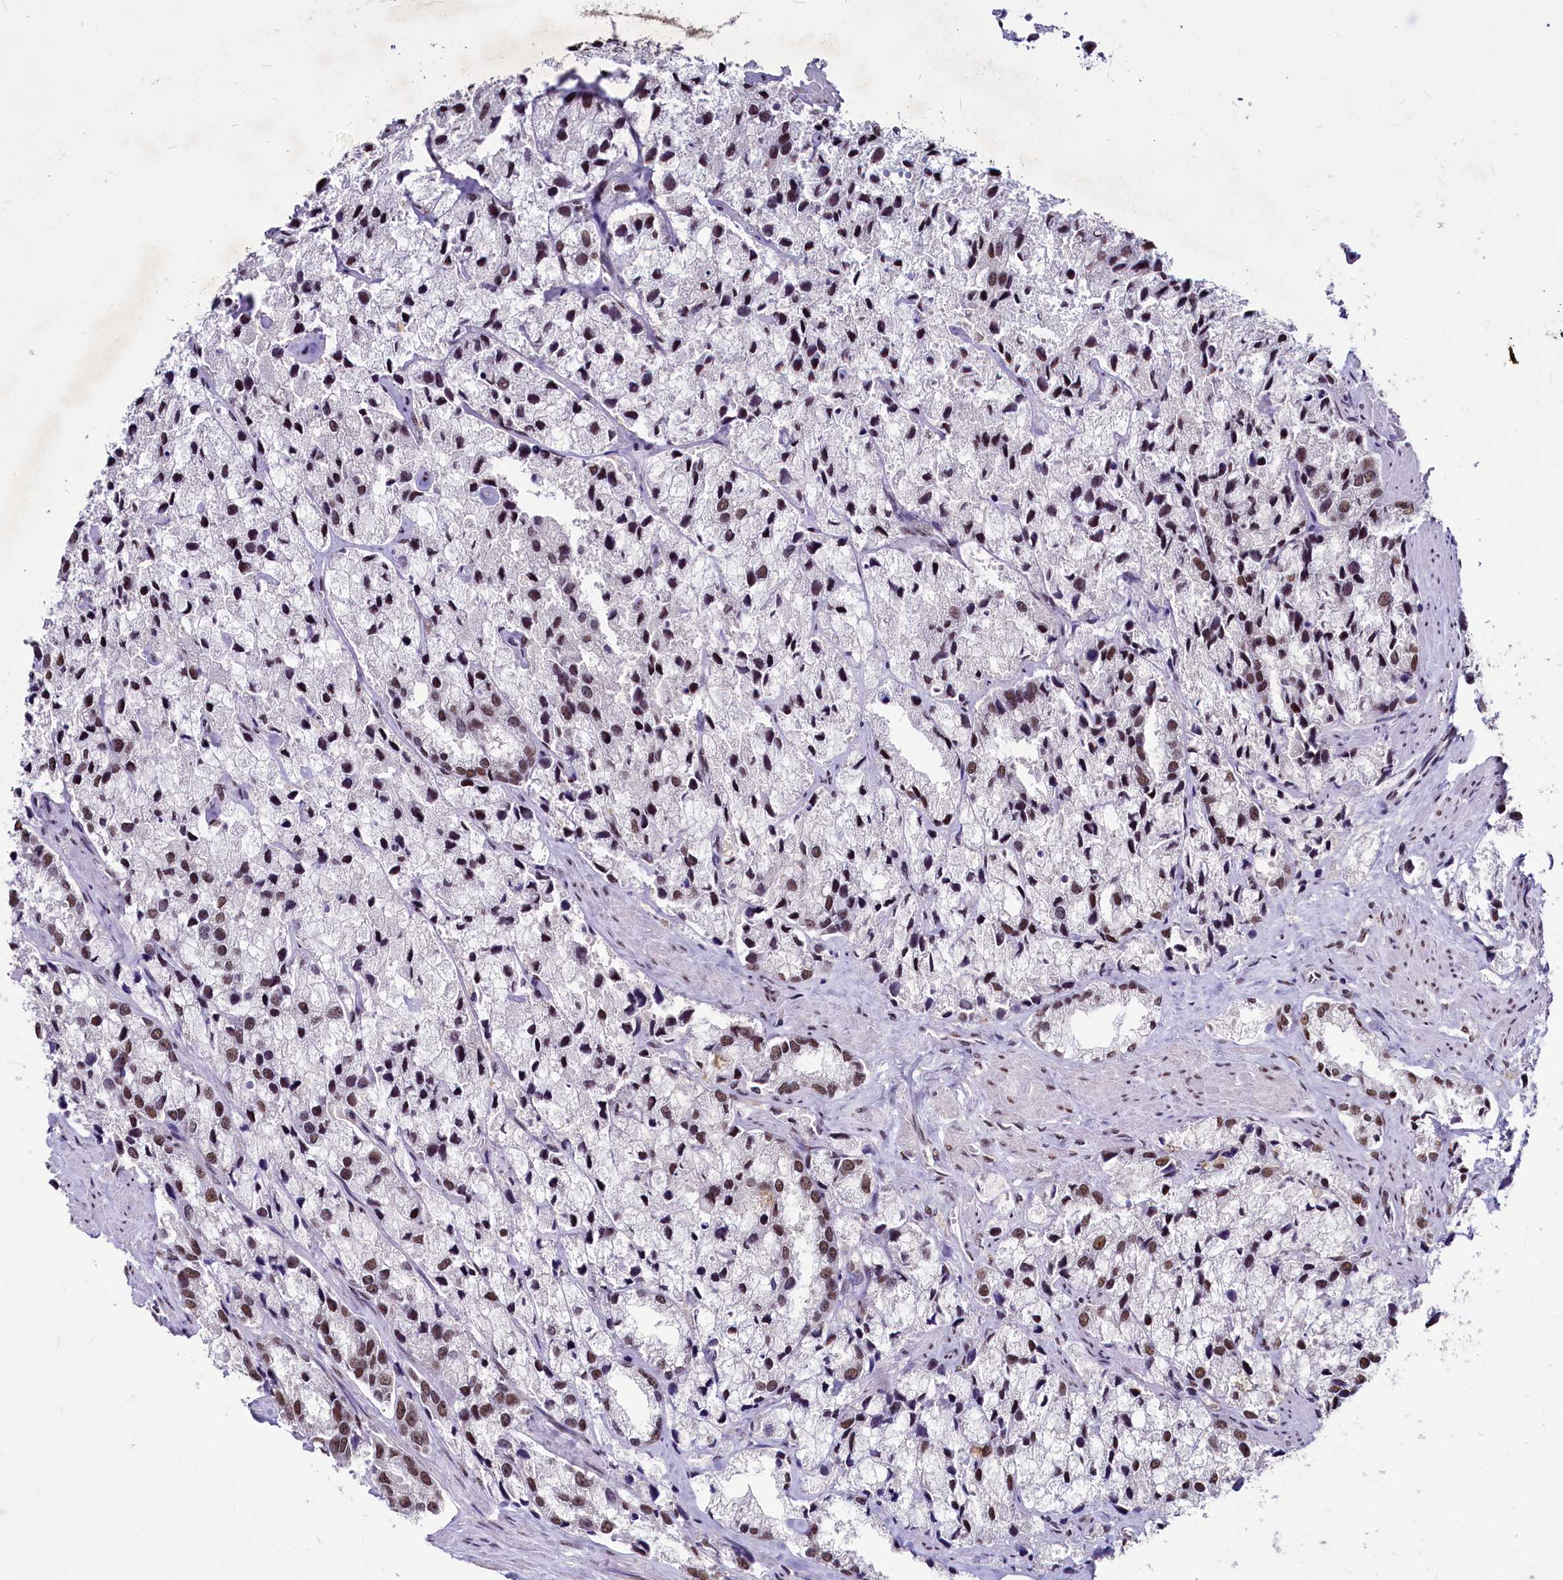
{"staining": {"intensity": "moderate", "quantity": ">75%", "location": "nuclear"}, "tissue": "prostate cancer", "cell_type": "Tumor cells", "image_type": "cancer", "snomed": [{"axis": "morphology", "description": "Adenocarcinoma, High grade"}, {"axis": "topography", "description": "Prostate"}], "caption": "This is a micrograph of immunohistochemistry staining of prostate high-grade adenocarcinoma, which shows moderate expression in the nuclear of tumor cells.", "gene": "PARPBP", "patient": {"sex": "male", "age": 66}}